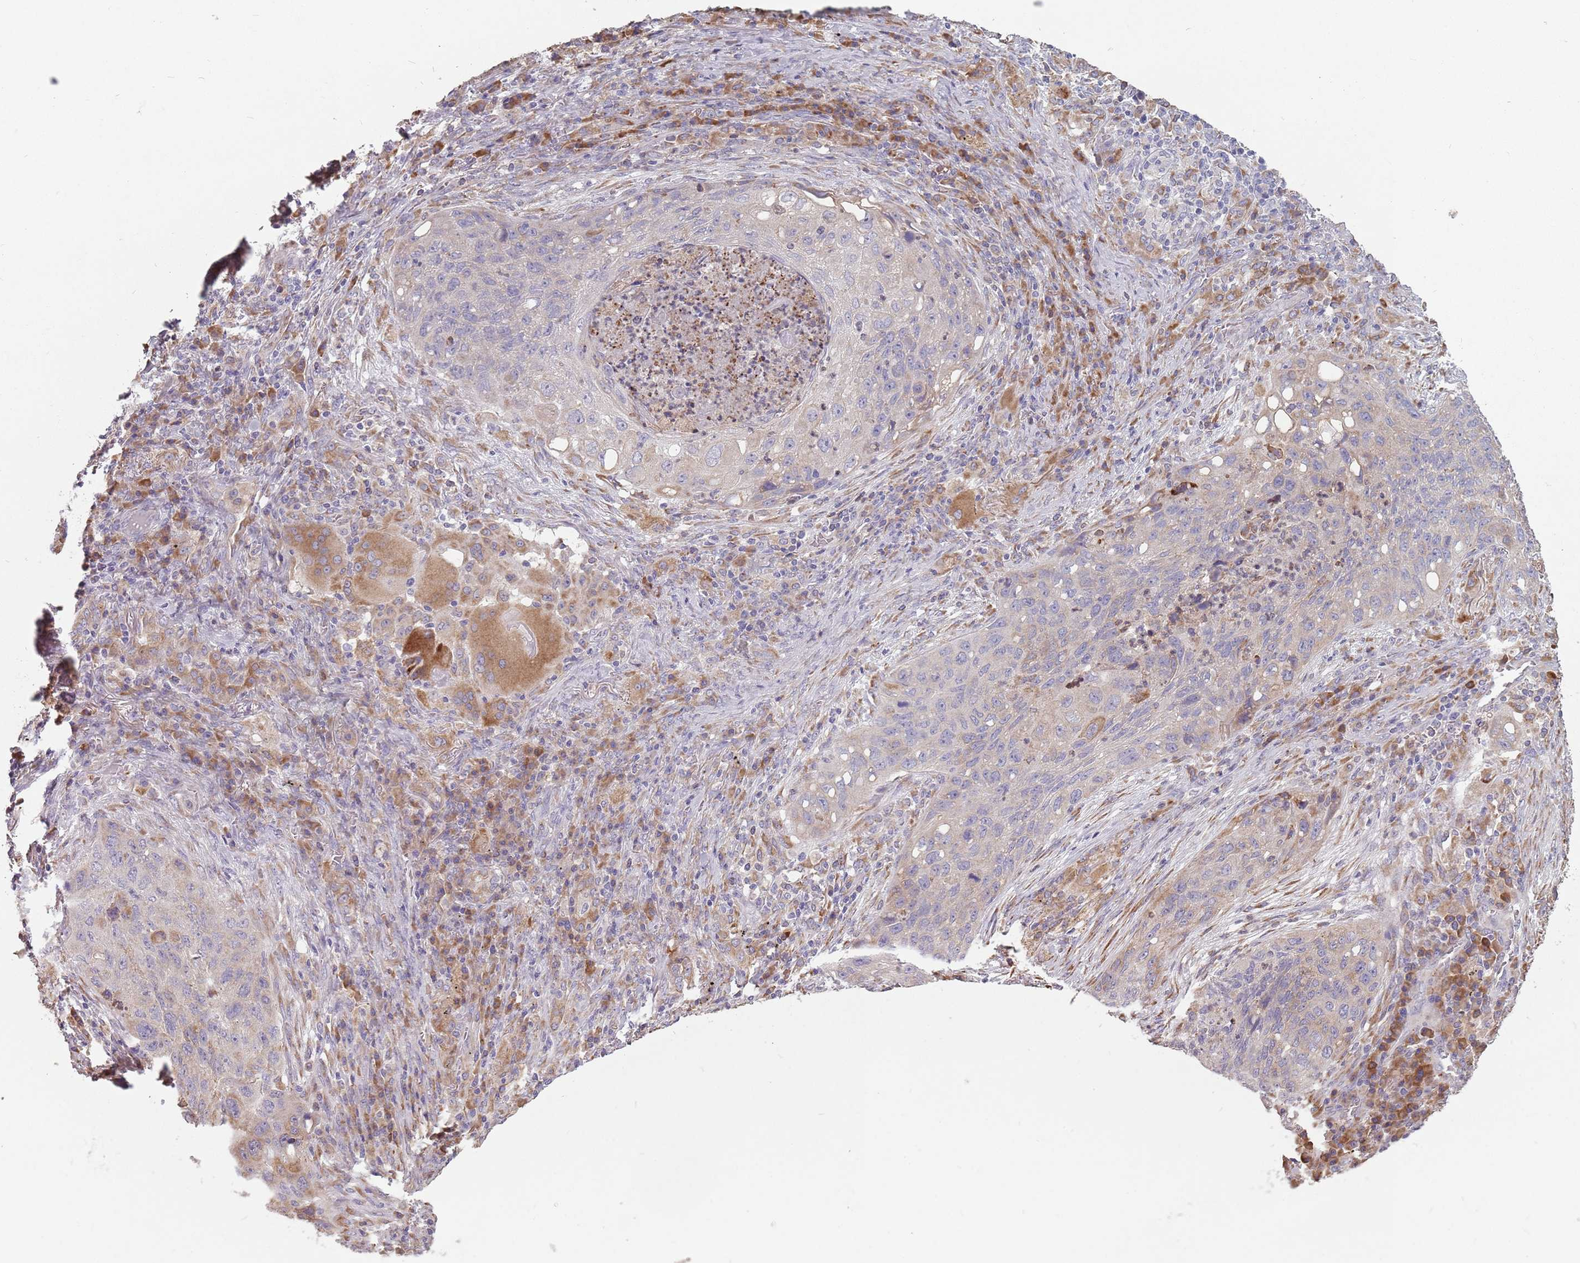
{"staining": {"intensity": "moderate", "quantity": "<25%", "location": "cytoplasmic/membranous"}, "tissue": "lung cancer", "cell_type": "Tumor cells", "image_type": "cancer", "snomed": [{"axis": "morphology", "description": "Squamous cell carcinoma, NOS"}, {"axis": "topography", "description": "Lung"}], "caption": "Squamous cell carcinoma (lung) tissue shows moderate cytoplasmic/membranous staining in about <25% of tumor cells, visualized by immunohistochemistry. (brown staining indicates protein expression, while blue staining denotes nuclei).", "gene": "RPS9", "patient": {"sex": "female", "age": 63}}